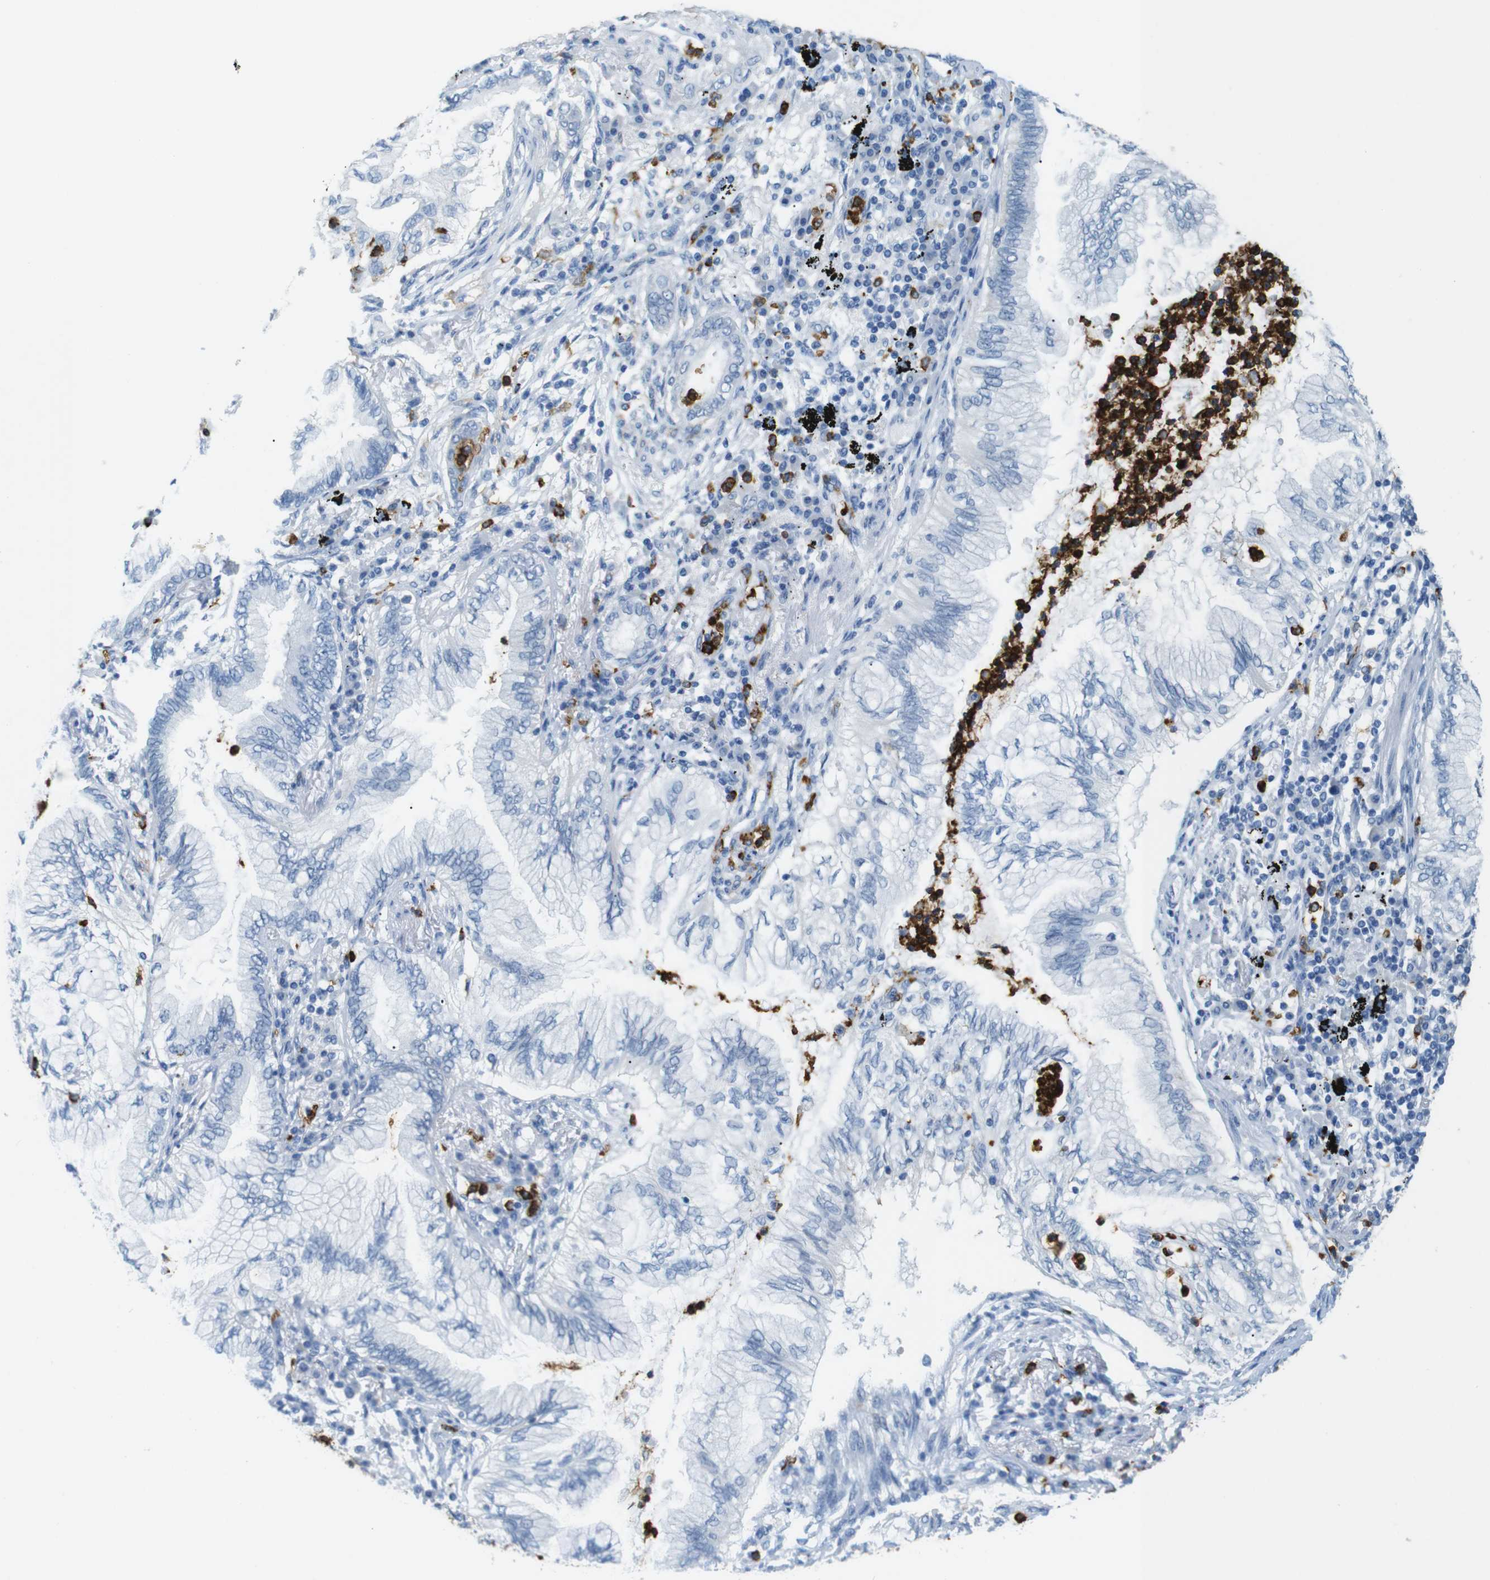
{"staining": {"intensity": "negative", "quantity": "none", "location": "none"}, "tissue": "lung cancer", "cell_type": "Tumor cells", "image_type": "cancer", "snomed": [{"axis": "morphology", "description": "Normal tissue, NOS"}, {"axis": "morphology", "description": "Adenocarcinoma, NOS"}, {"axis": "topography", "description": "Bronchus"}, {"axis": "topography", "description": "Lung"}], "caption": "This is an immunohistochemistry (IHC) micrograph of human lung cancer (adenocarcinoma). There is no staining in tumor cells.", "gene": "MCEMP1", "patient": {"sex": "female", "age": 70}}